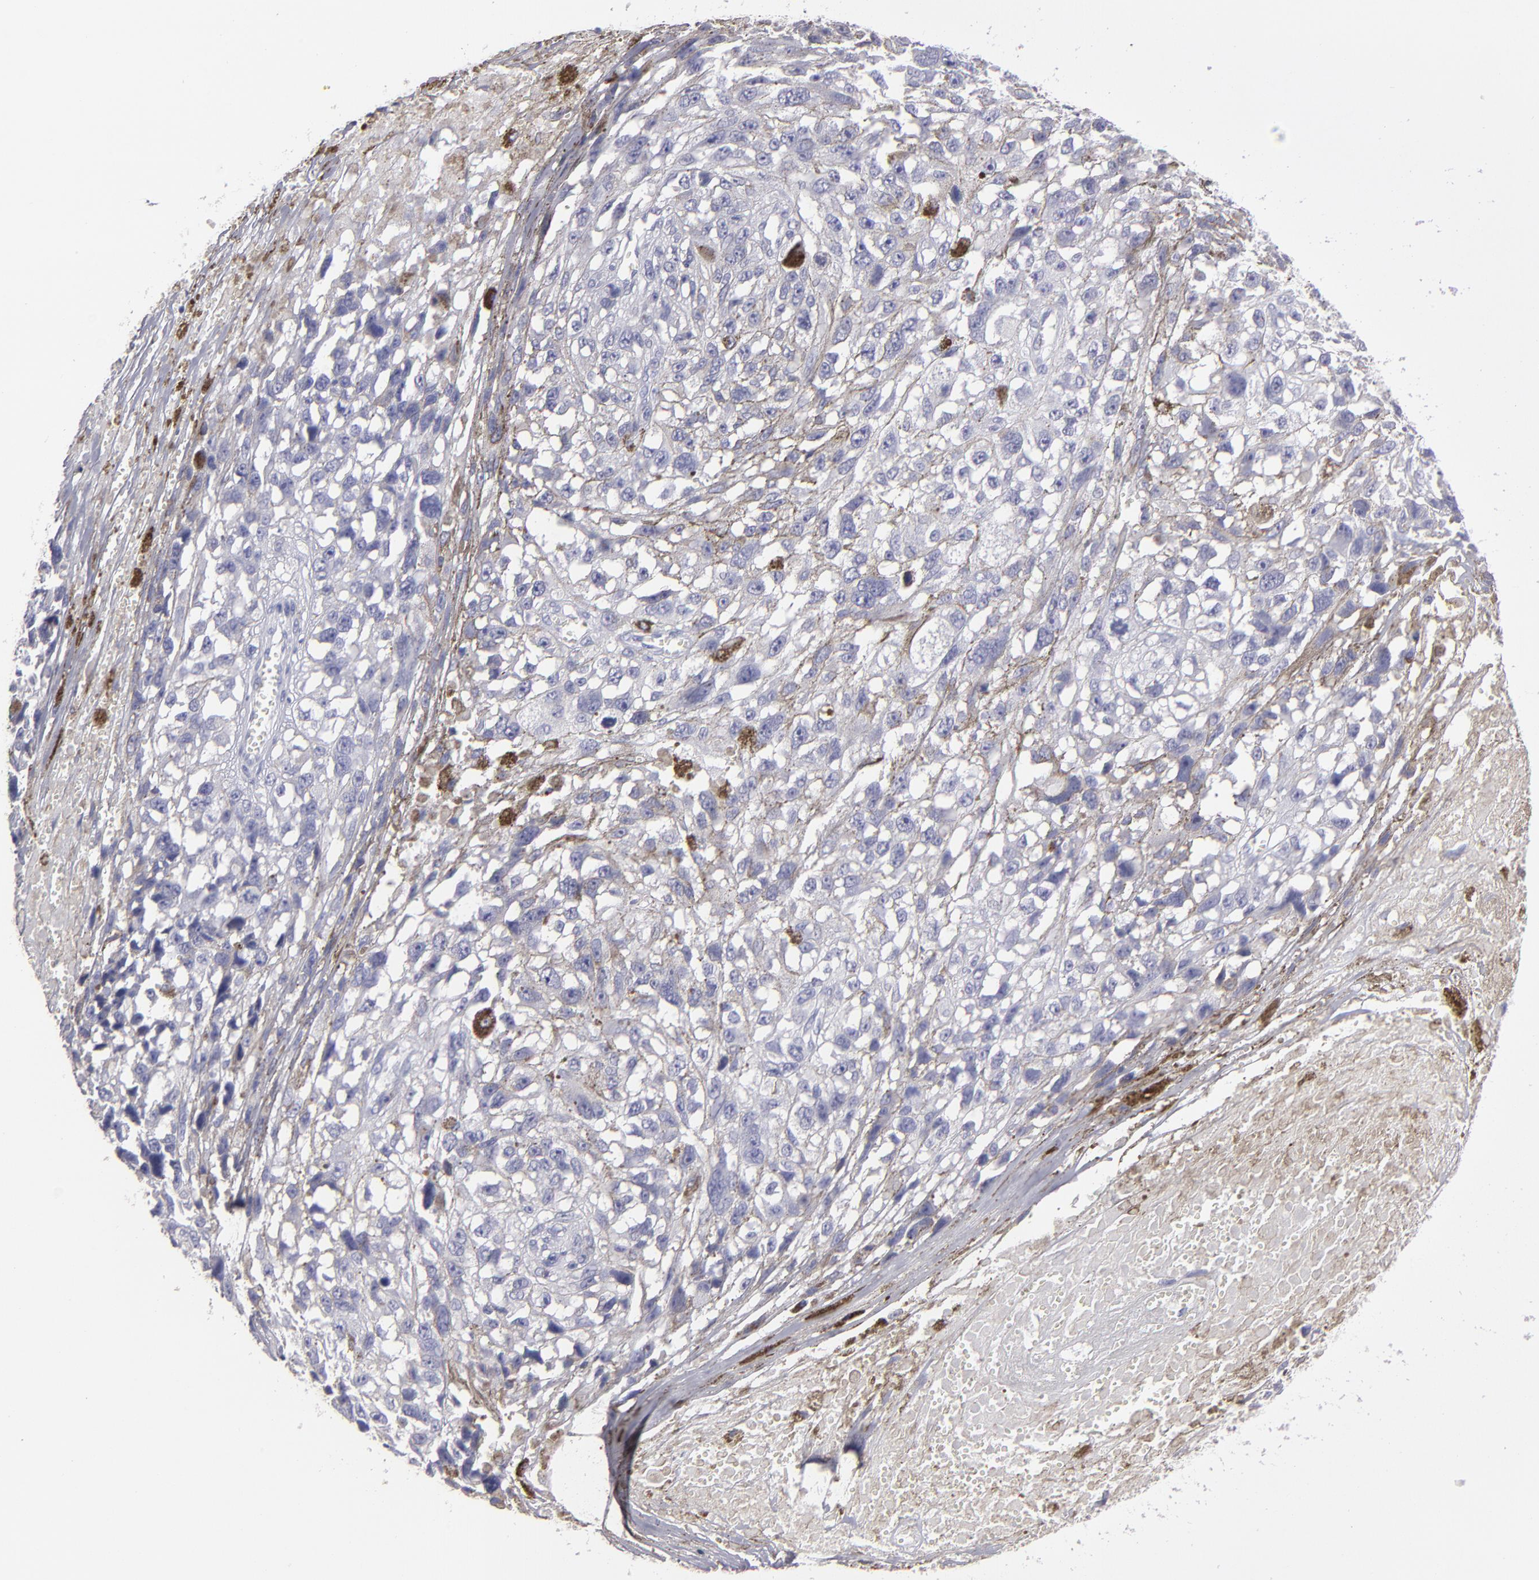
{"staining": {"intensity": "negative", "quantity": "none", "location": "none"}, "tissue": "melanoma", "cell_type": "Tumor cells", "image_type": "cancer", "snomed": [{"axis": "morphology", "description": "Malignant melanoma, Metastatic site"}, {"axis": "topography", "description": "Lymph node"}], "caption": "IHC image of neoplastic tissue: human melanoma stained with DAB exhibits no significant protein expression in tumor cells. (DAB immunohistochemistry (IHC), high magnification).", "gene": "ABCC4", "patient": {"sex": "male", "age": 59}}